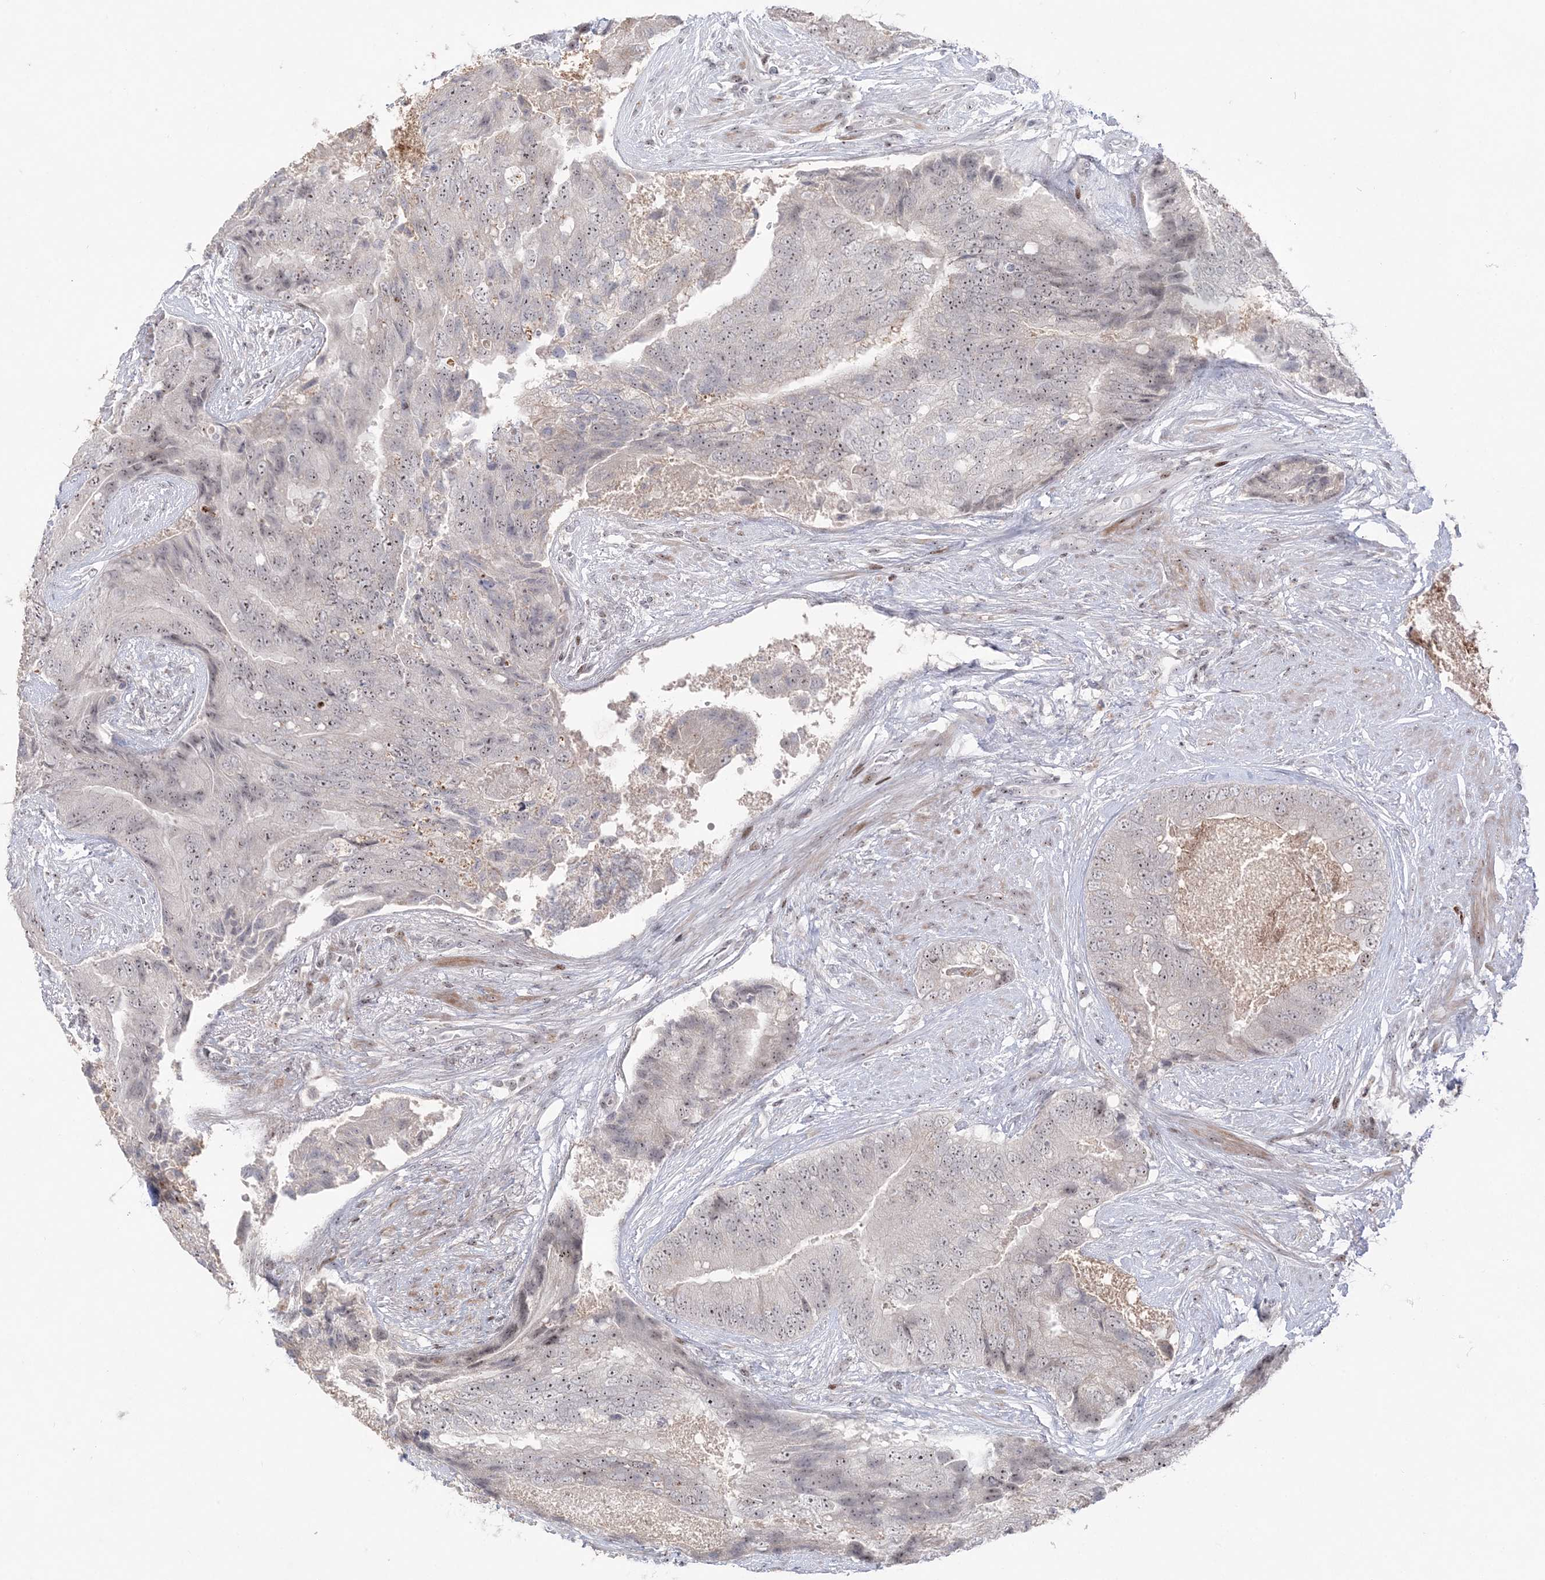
{"staining": {"intensity": "negative", "quantity": "none", "location": "none"}, "tissue": "prostate cancer", "cell_type": "Tumor cells", "image_type": "cancer", "snomed": [{"axis": "morphology", "description": "Adenocarcinoma, High grade"}, {"axis": "topography", "description": "Prostate"}], "caption": "DAB (3,3'-diaminobenzidine) immunohistochemical staining of prostate cancer shows no significant expression in tumor cells.", "gene": "SH3BP4", "patient": {"sex": "male", "age": 70}}